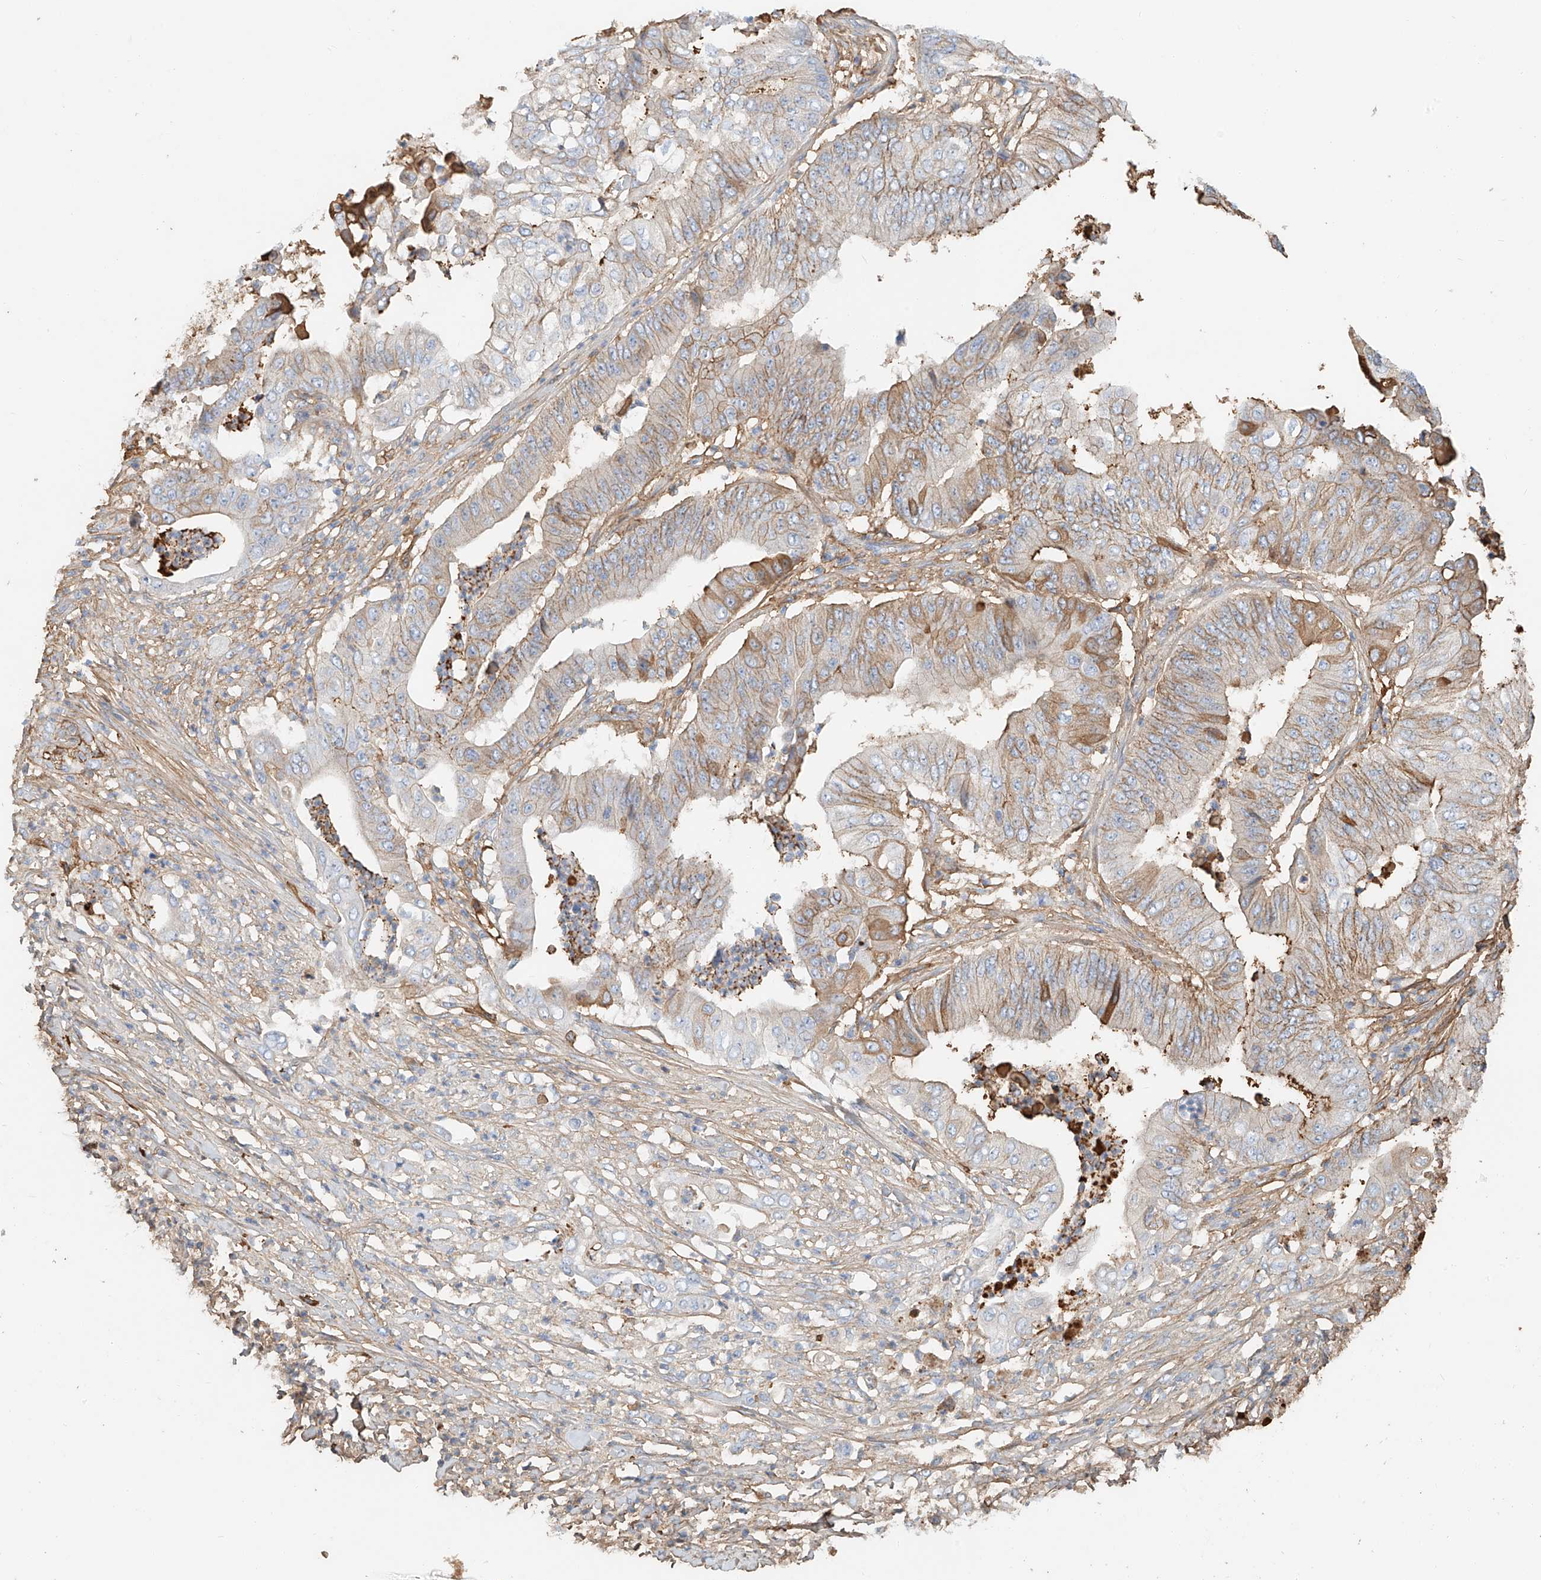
{"staining": {"intensity": "moderate", "quantity": "25%-75%", "location": "cytoplasmic/membranous"}, "tissue": "pancreatic cancer", "cell_type": "Tumor cells", "image_type": "cancer", "snomed": [{"axis": "morphology", "description": "Adenocarcinoma, NOS"}, {"axis": "topography", "description": "Pancreas"}], "caption": "Immunohistochemical staining of human pancreatic adenocarcinoma shows moderate cytoplasmic/membranous protein expression in about 25%-75% of tumor cells. (IHC, brightfield microscopy, high magnification).", "gene": "ZFP30", "patient": {"sex": "female", "age": 77}}